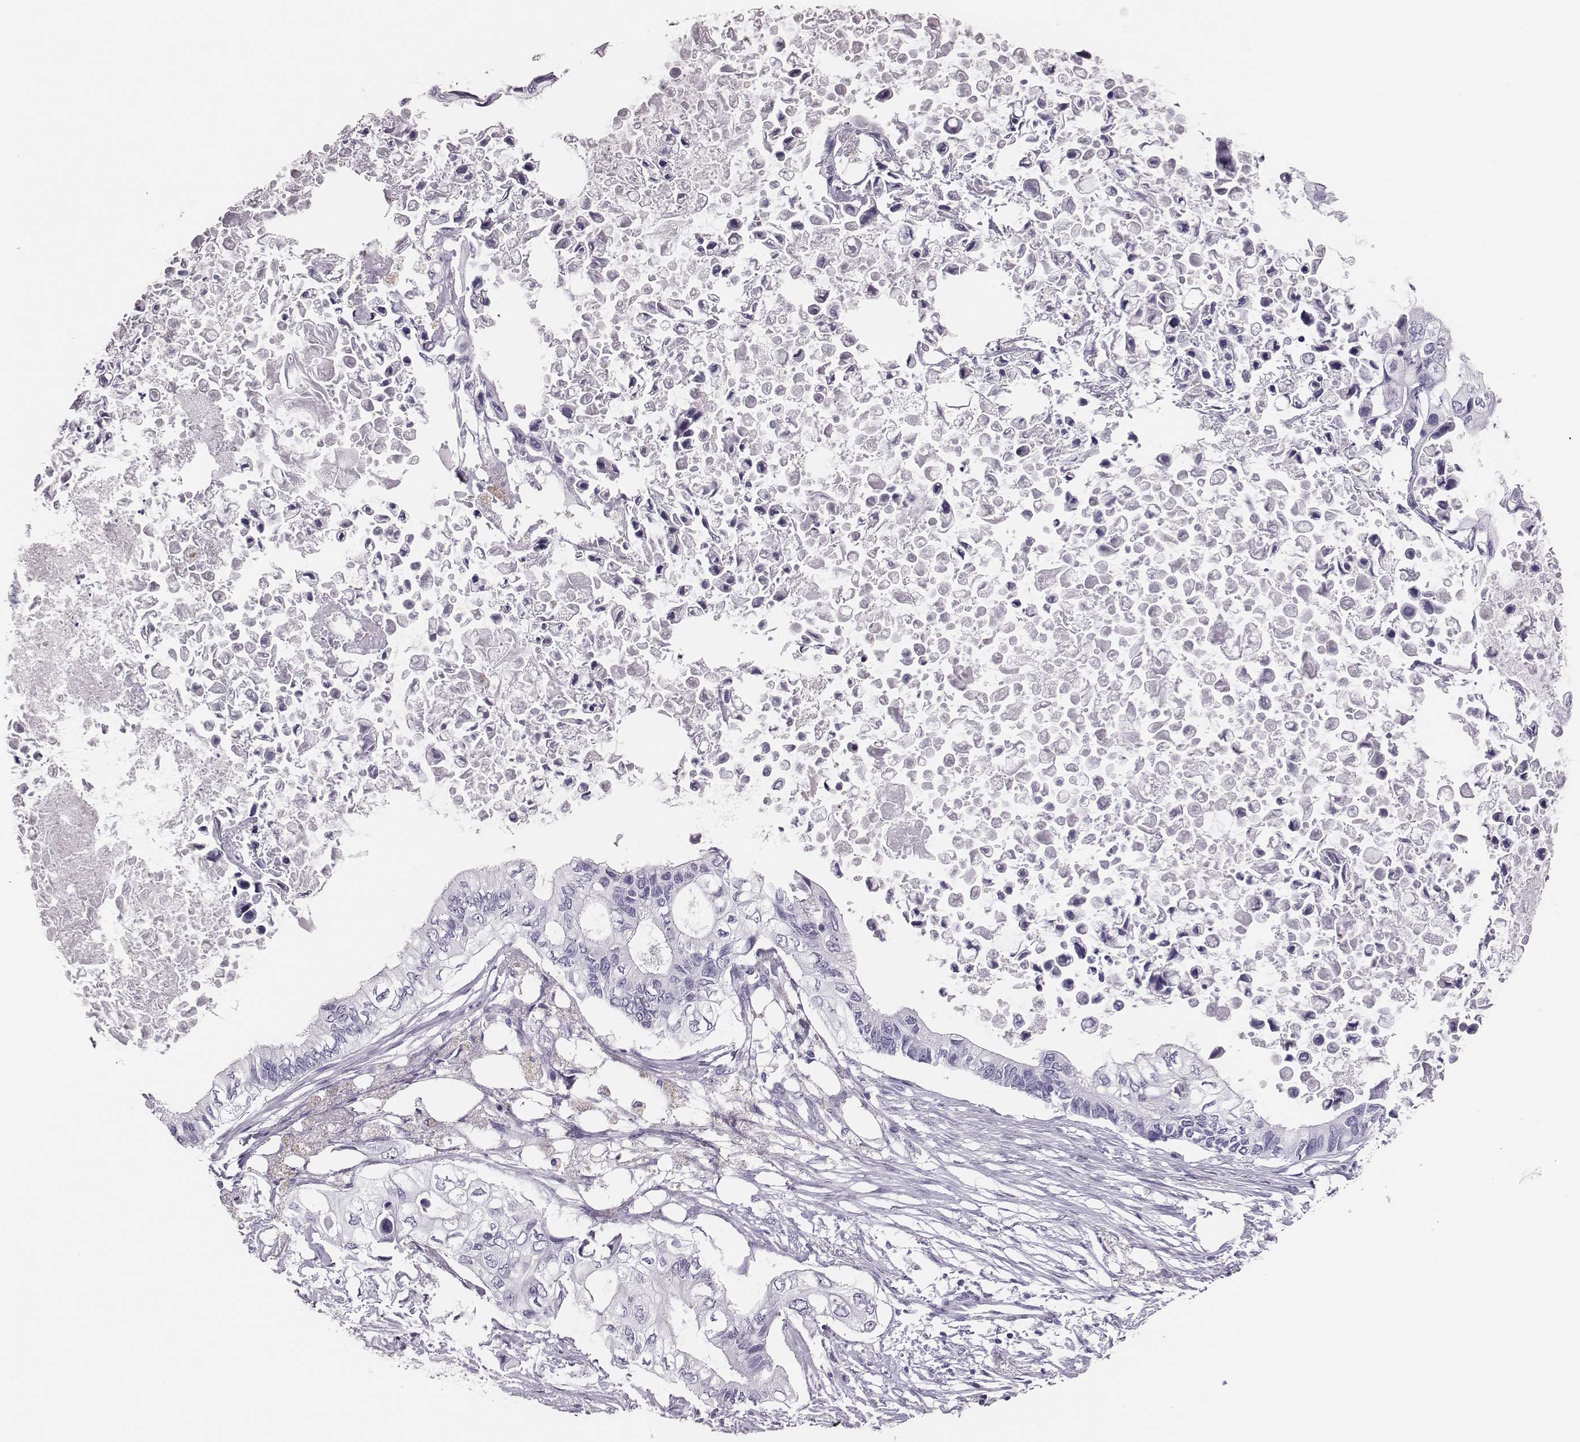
{"staining": {"intensity": "negative", "quantity": "none", "location": "none"}, "tissue": "pancreatic cancer", "cell_type": "Tumor cells", "image_type": "cancer", "snomed": [{"axis": "morphology", "description": "Adenocarcinoma, NOS"}, {"axis": "topography", "description": "Pancreas"}], "caption": "Immunohistochemistry image of human pancreatic cancer (adenocarcinoma) stained for a protein (brown), which displays no staining in tumor cells.", "gene": "H1-6", "patient": {"sex": "female", "age": 63}}